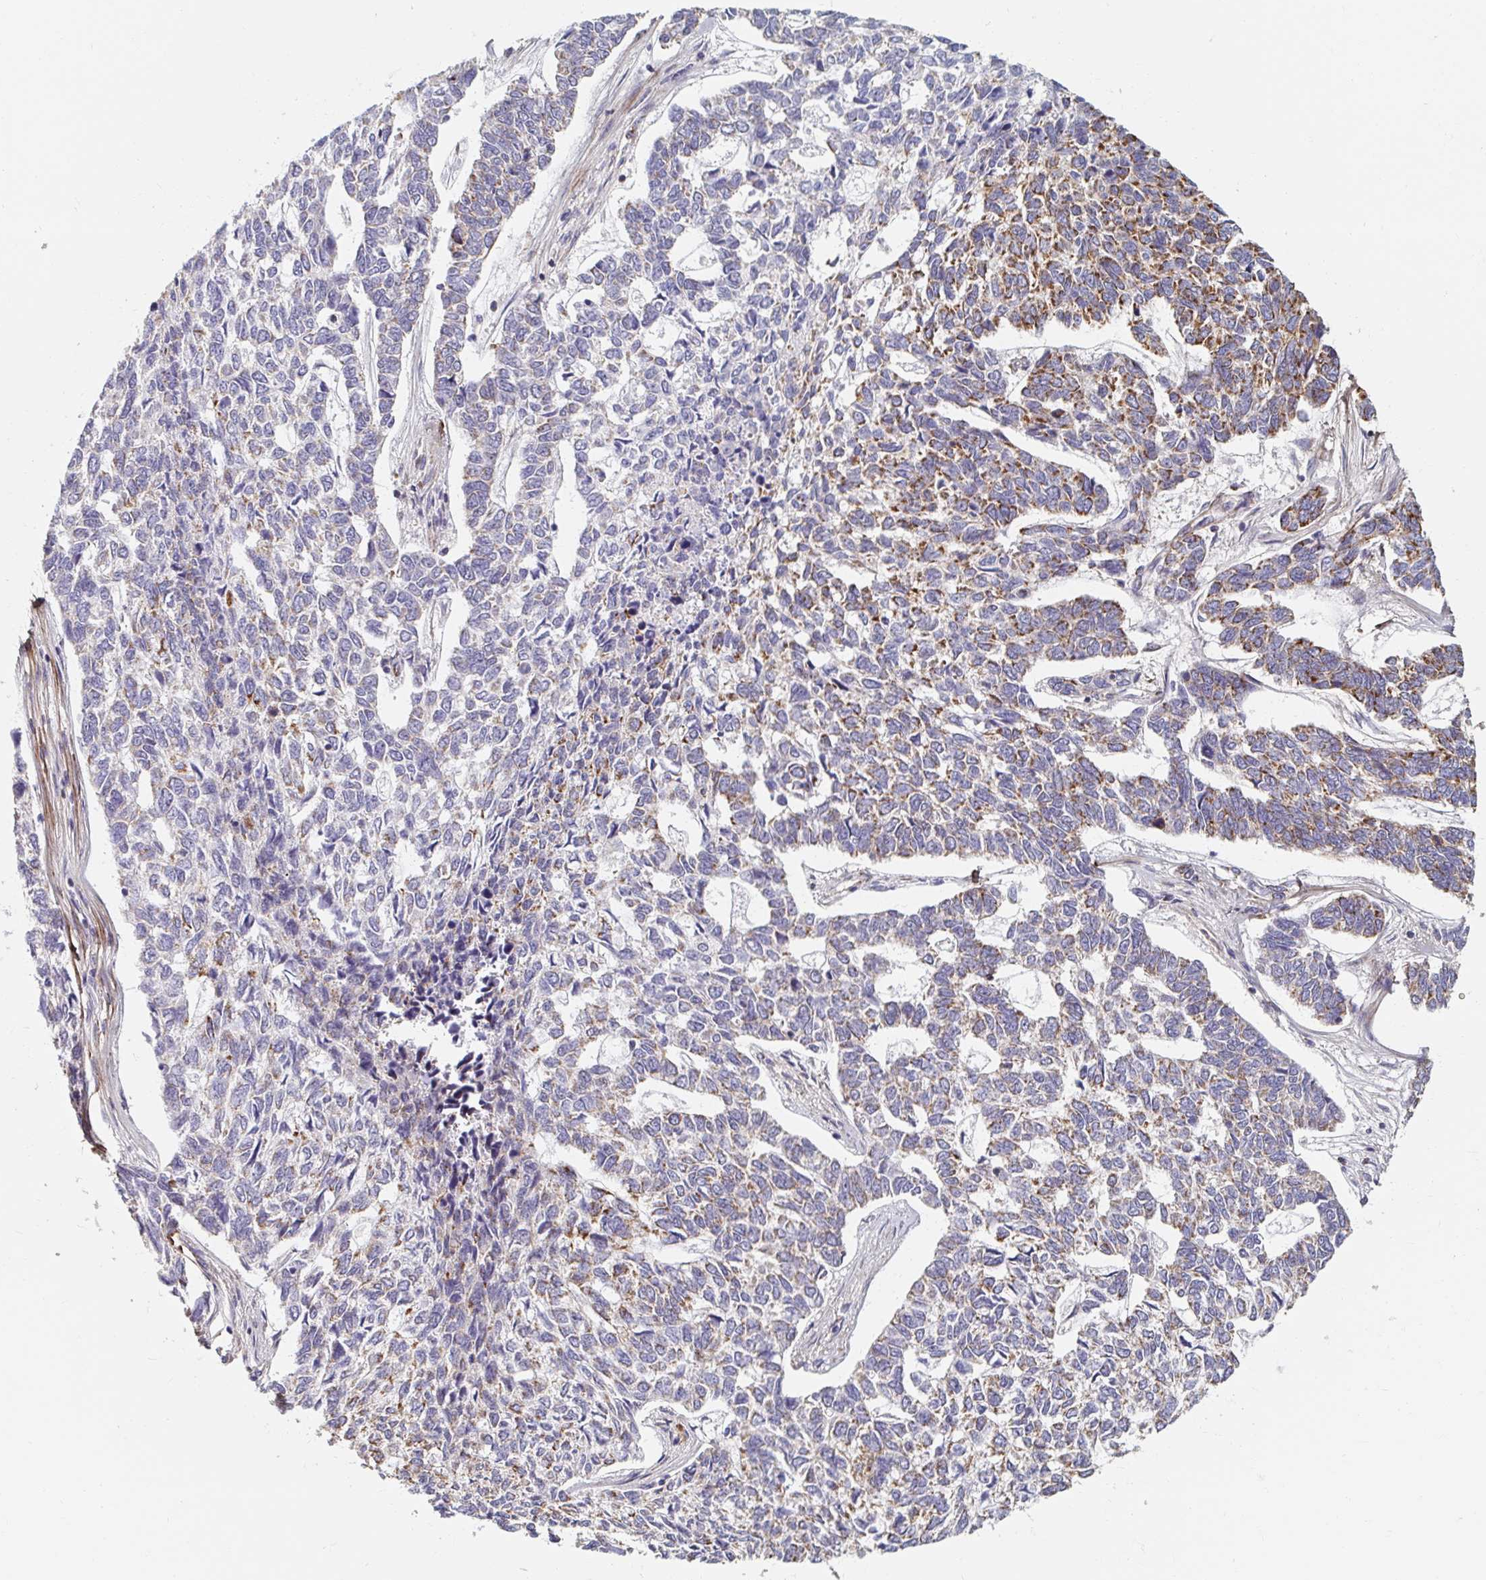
{"staining": {"intensity": "moderate", "quantity": "<25%", "location": "cytoplasmic/membranous"}, "tissue": "skin cancer", "cell_type": "Tumor cells", "image_type": "cancer", "snomed": [{"axis": "morphology", "description": "Basal cell carcinoma"}, {"axis": "topography", "description": "Skin"}], "caption": "This is a photomicrograph of immunohistochemistry (IHC) staining of skin cancer, which shows moderate expression in the cytoplasmic/membranous of tumor cells.", "gene": "MAVS", "patient": {"sex": "female", "age": 65}}